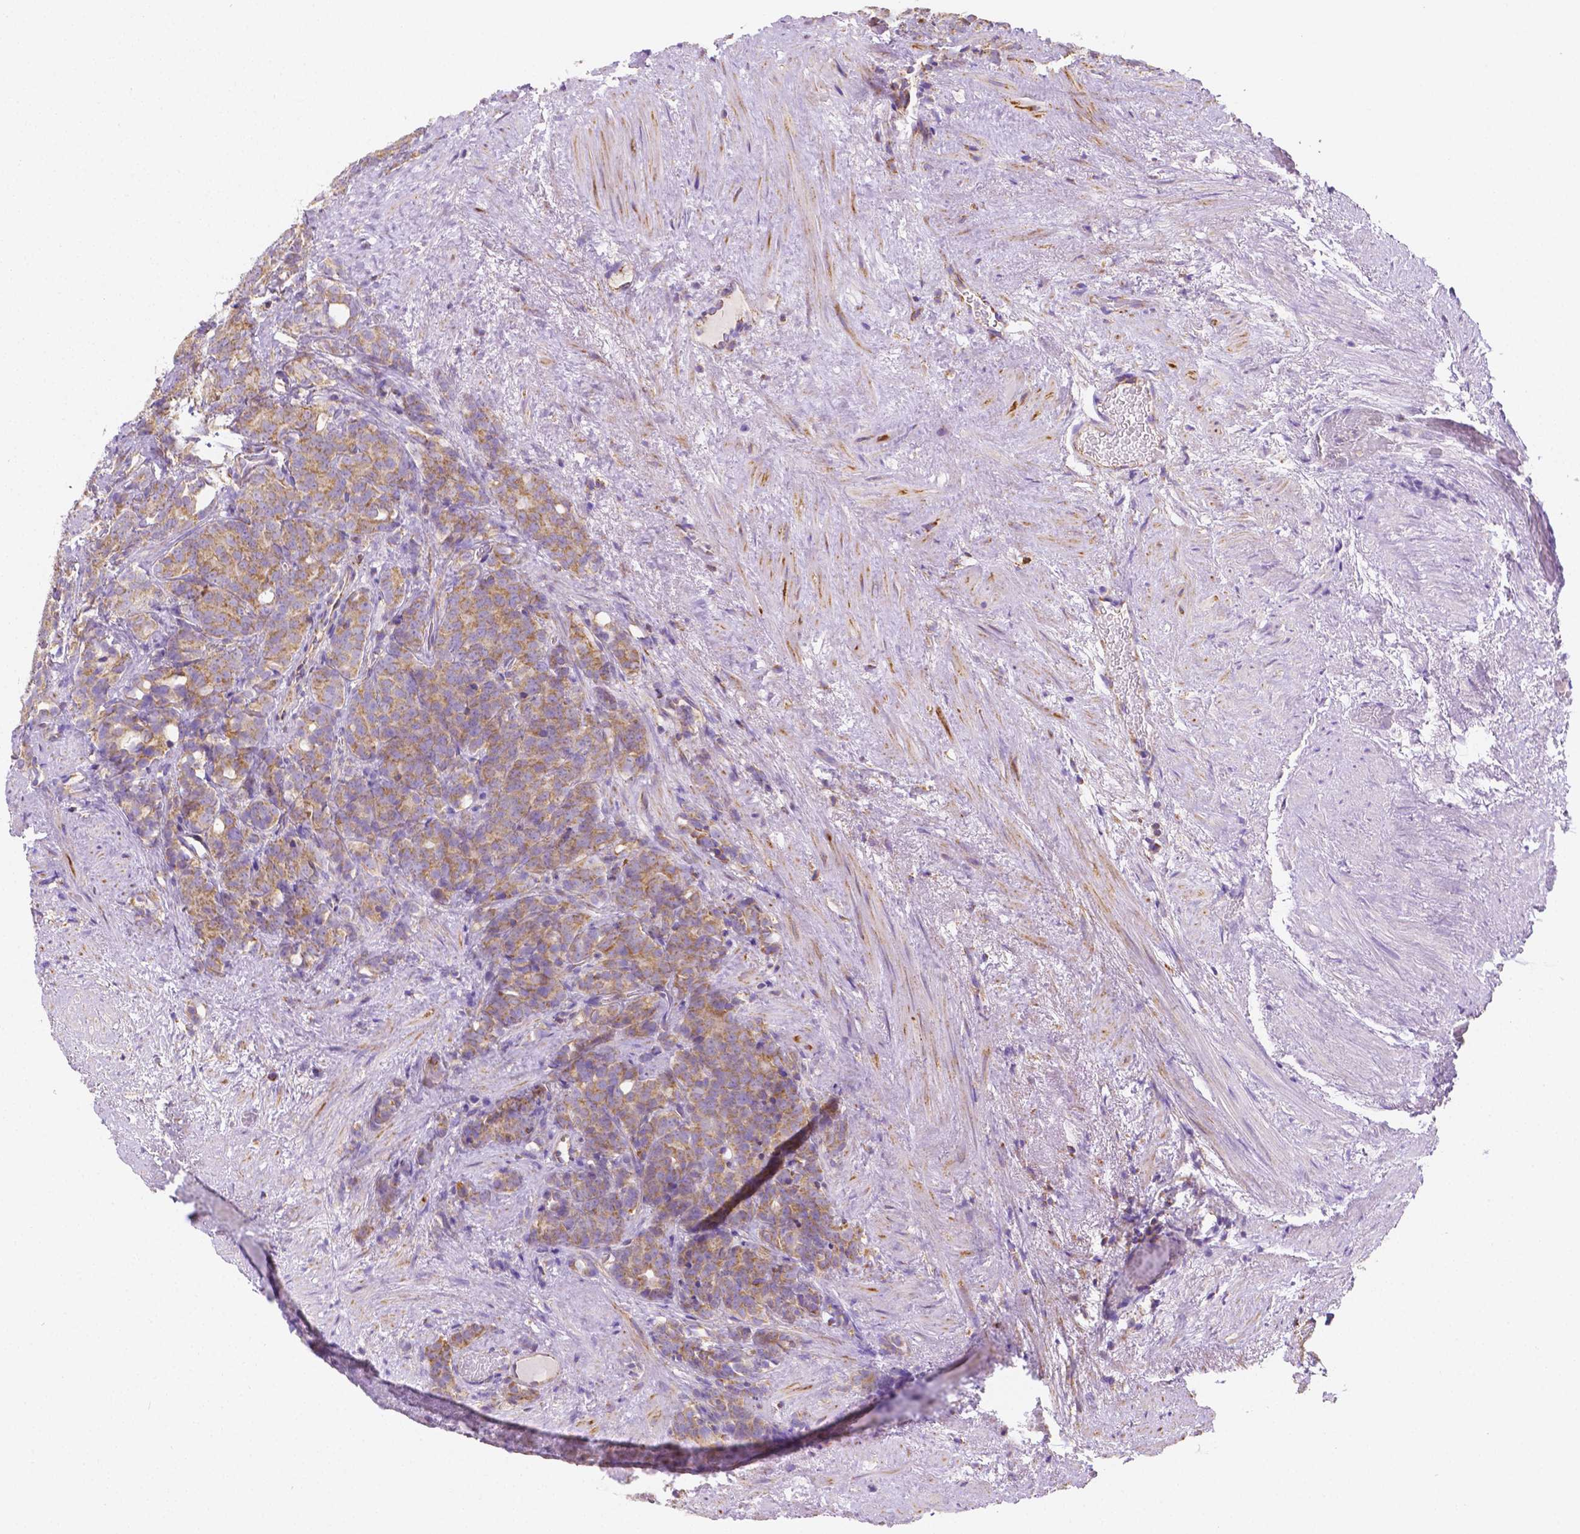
{"staining": {"intensity": "moderate", "quantity": ">75%", "location": "cytoplasmic/membranous"}, "tissue": "prostate cancer", "cell_type": "Tumor cells", "image_type": "cancer", "snomed": [{"axis": "morphology", "description": "Adenocarcinoma, High grade"}, {"axis": "topography", "description": "Prostate"}], "caption": "A histopathology image showing moderate cytoplasmic/membranous positivity in about >75% of tumor cells in prostate cancer (adenocarcinoma (high-grade)), as visualized by brown immunohistochemical staining.", "gene": "SGTB", "patient": {"sex": "male", "age": 84}}